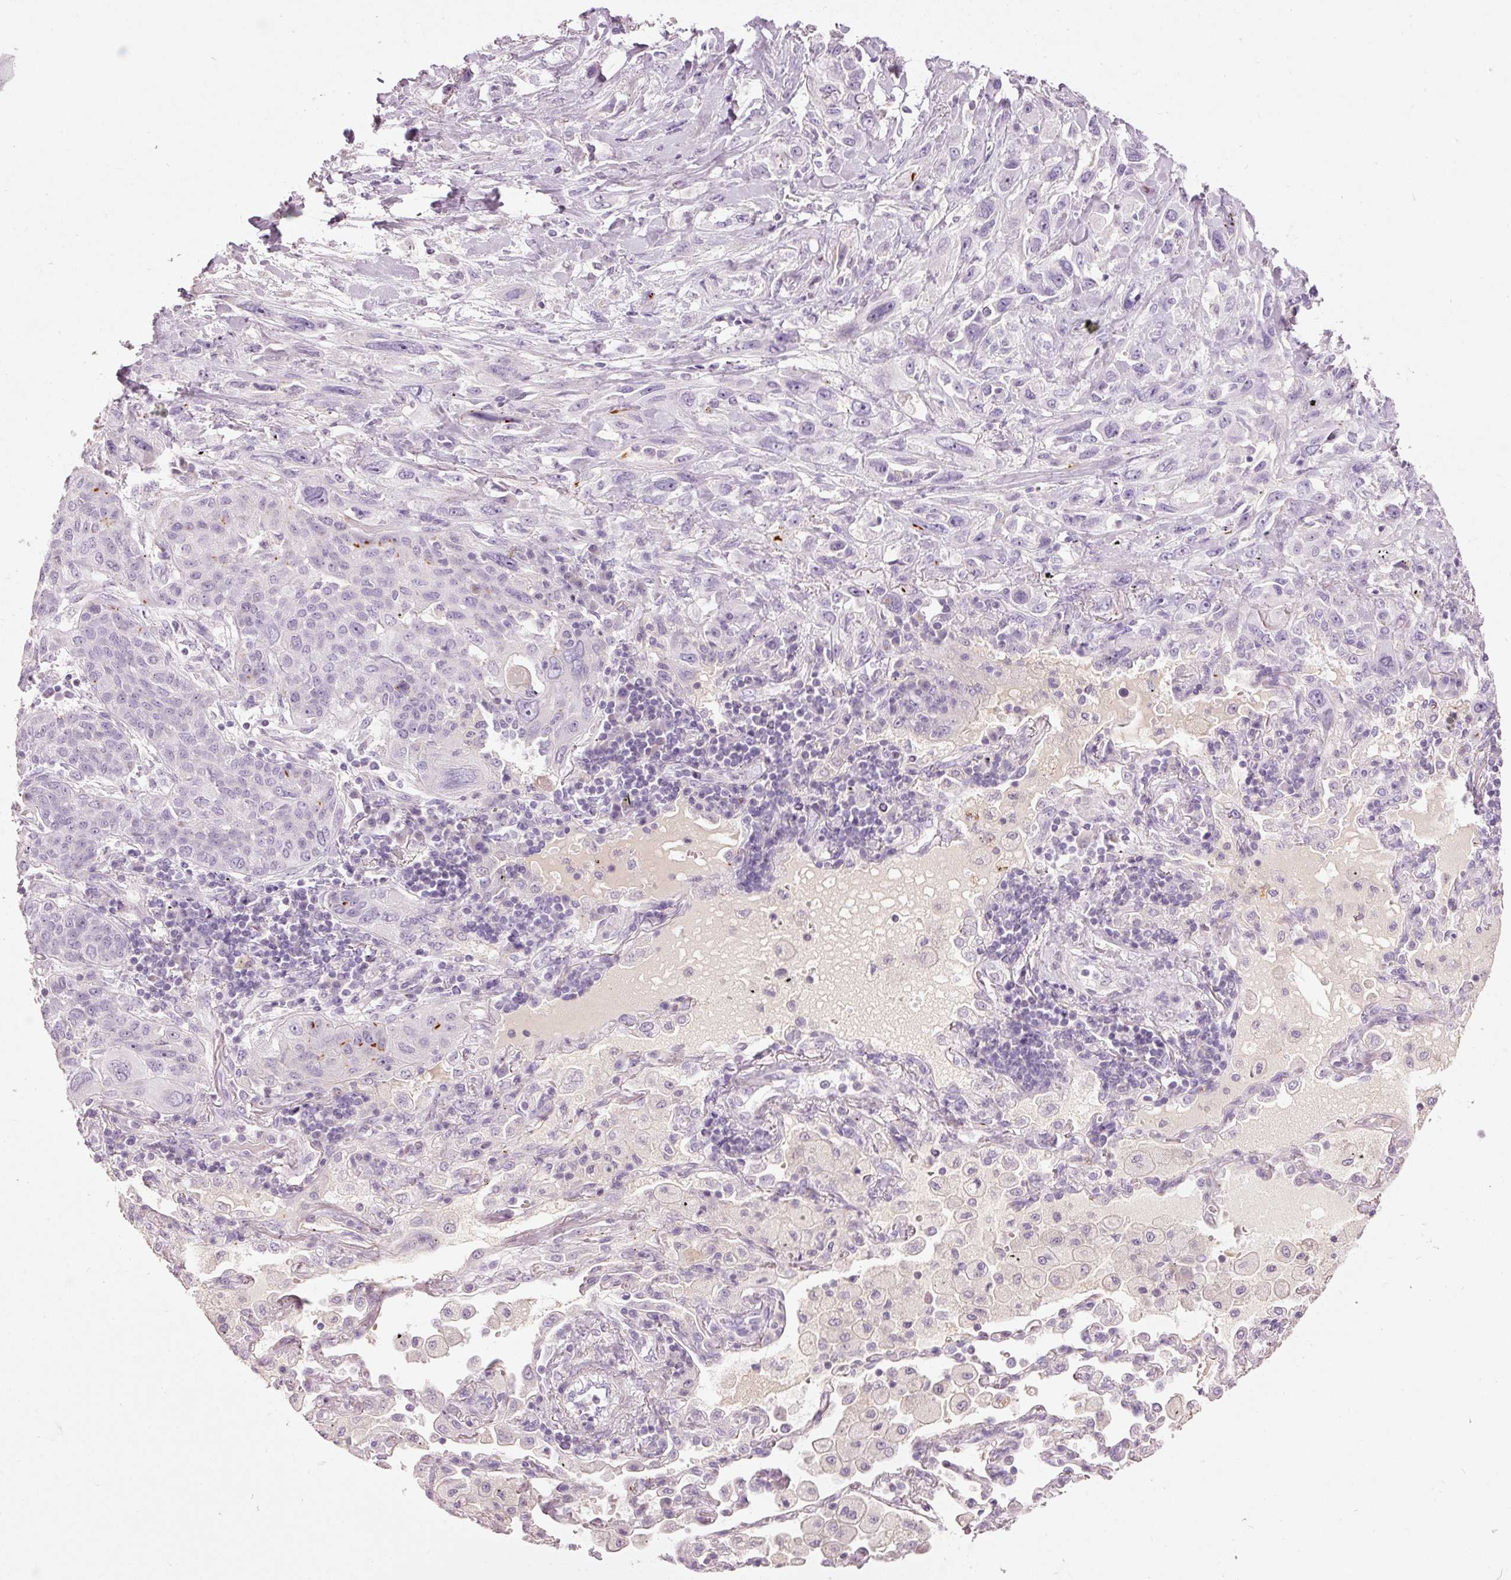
{"staining": {"intensity": "negative", "quantity": "none", "location": "none"}, "tissue": "lung cancer", "cell_type": "Tumor cells", "image_type": "cancer", "snomed": [{"axis": "morphology", "description": "Squamous cell carcinoma, NOS"}, {"axis": "topography", "description": "Lung"}], "caption": "The IHC histopathology image has no significant staining in tumor cells of lung cancer (squamous cell carcinoma) tissue.", "gene": "MUC5AC", "patient": {"sex": "female", "age": 70}}